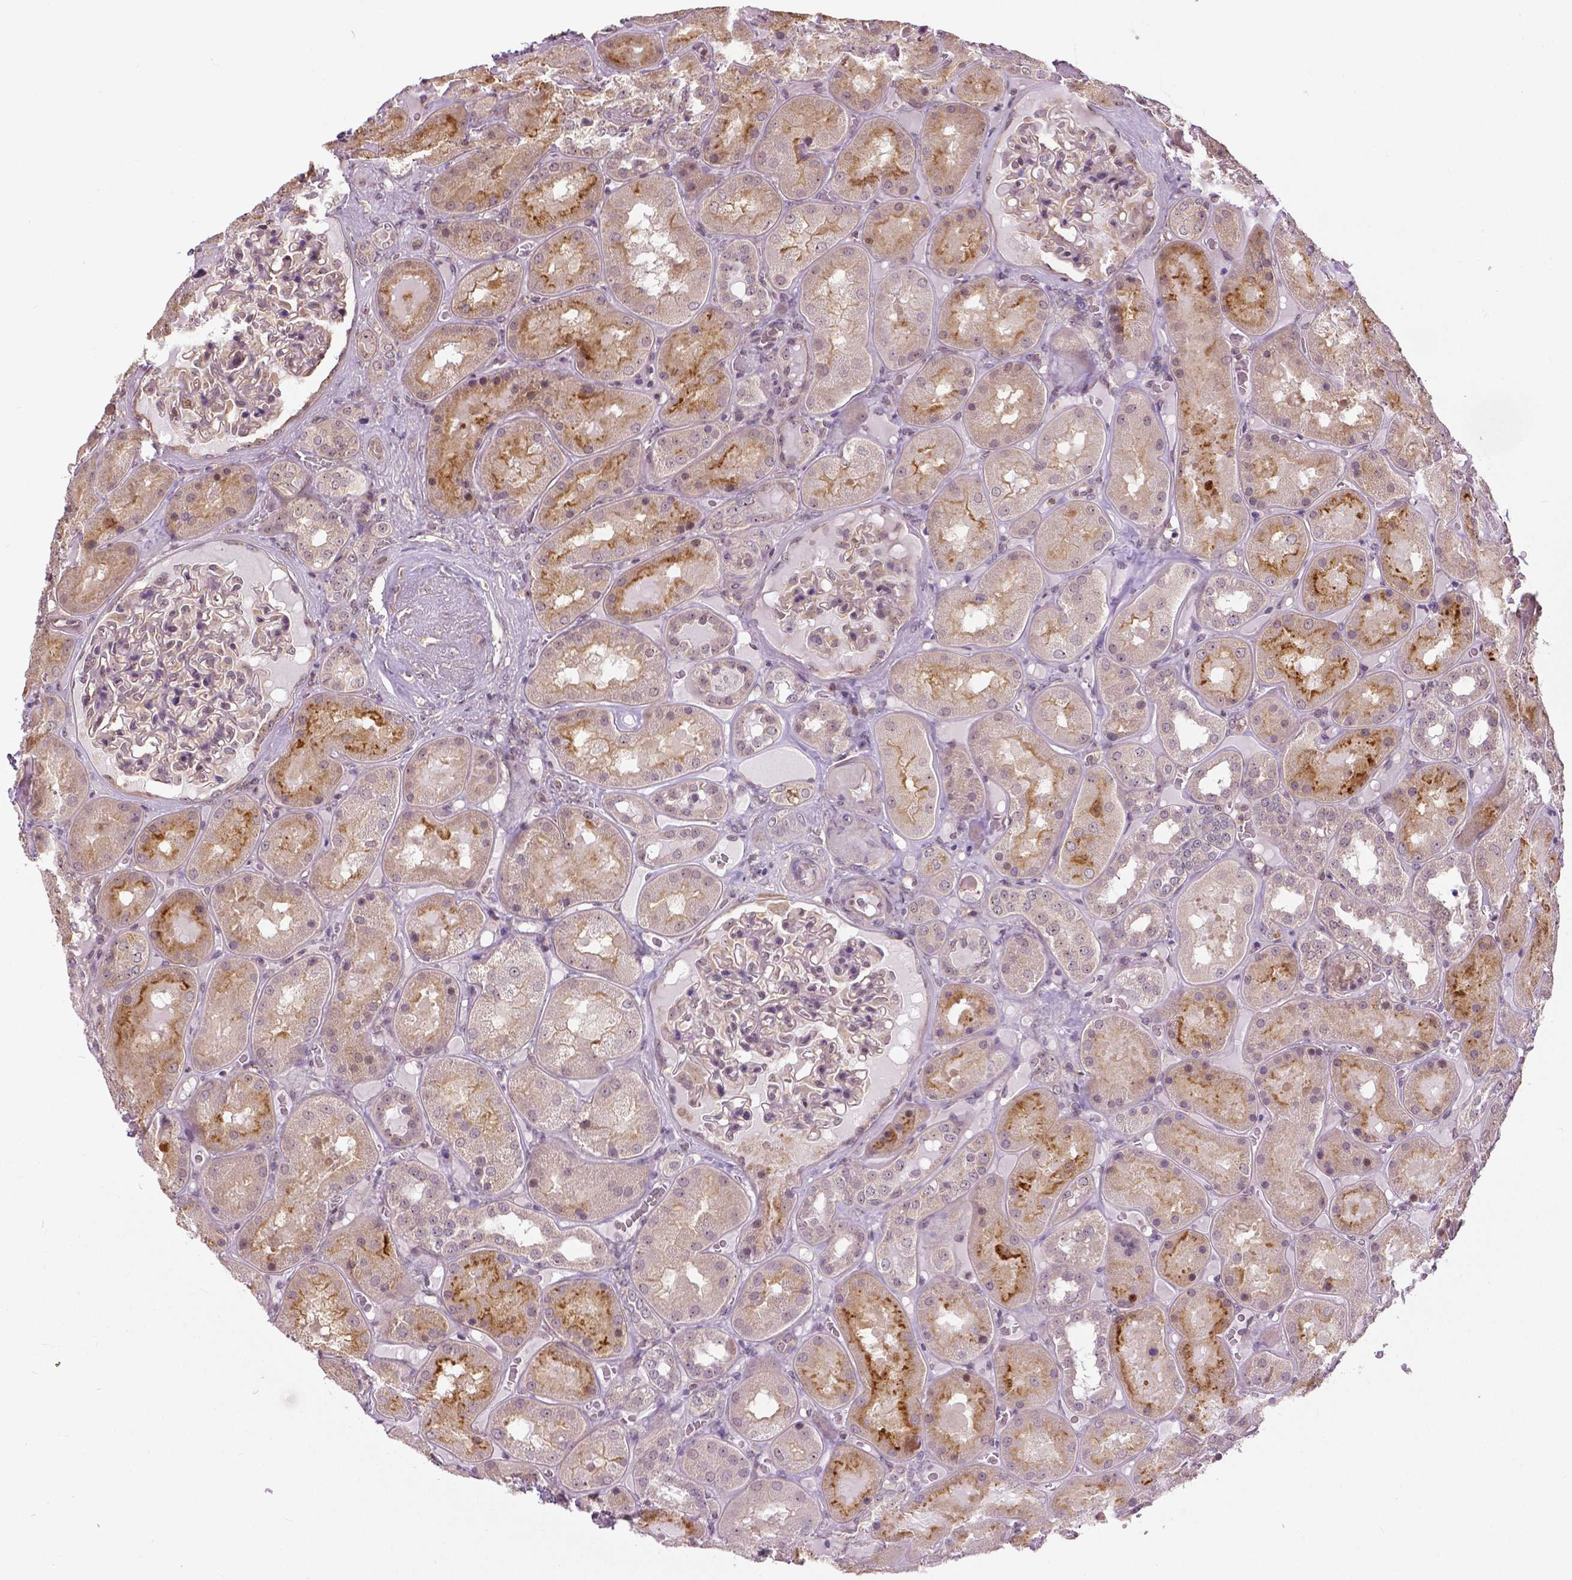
{"staining": {"intensity": "negative", "quantity": "none", "location": "none"}, "tissue": "kidney", "cell_type": "Cells in glomeruli", "image_type": "normal", "snomed": [{"axis": "morphology", "description": "Normal tissue, NOS"}, {"axis": "topography", "description": "Kidney"}], "caption": "High power microscopy photomicrograph of an immunohistochemistry photomicrograph of benign kidney, revealing no significant positivity in cells in glomeruli. Brightfield microscopy of immunohistochemistry stained with DAB (3,3'-diaminobenzidine) (brown) and hematoxylin (blue), captured at high magnification.", "gene": "ANXA13", "patient": {"sex": "male", "age": 73}}